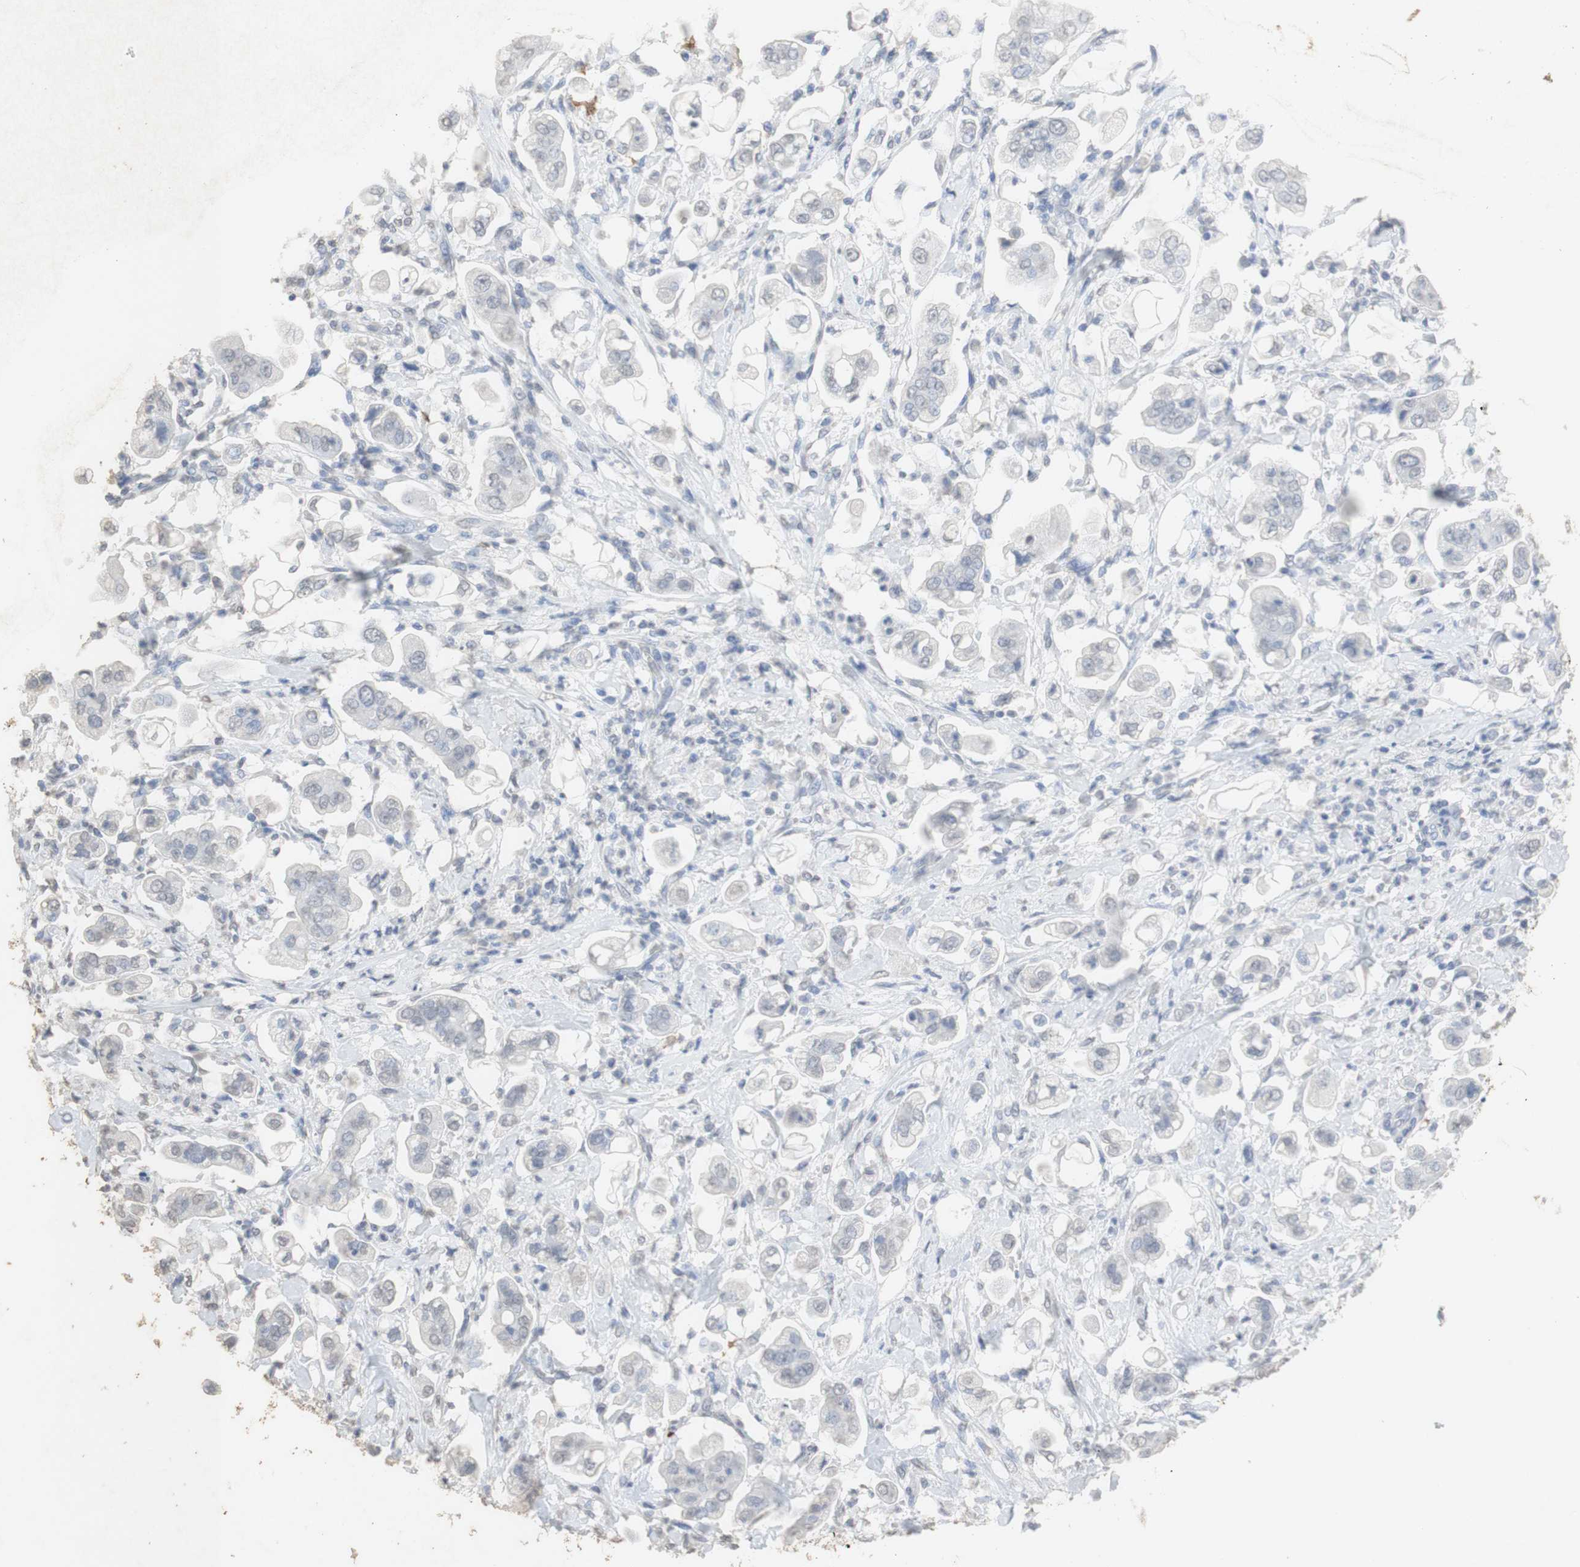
{"staining": {"intensity": "negative", "quantity": "none", "location": "none"}, "tissue": "stomach cancer", "cell_type": "Tumor cells", "image_type": "cancer", "snomed": [{"axis": "morphology", "description": "Adenocarcinoma, NOS"}, {"axis": "topography", "description": "Stomach"}], "caption": "Immunohistochemistry (IHC) of stomach cancer (adenocarcinoma) reveals no expression in tumor cells.", "gene": "L1CAM", "patient": {"sex": "male", "age": 62}}